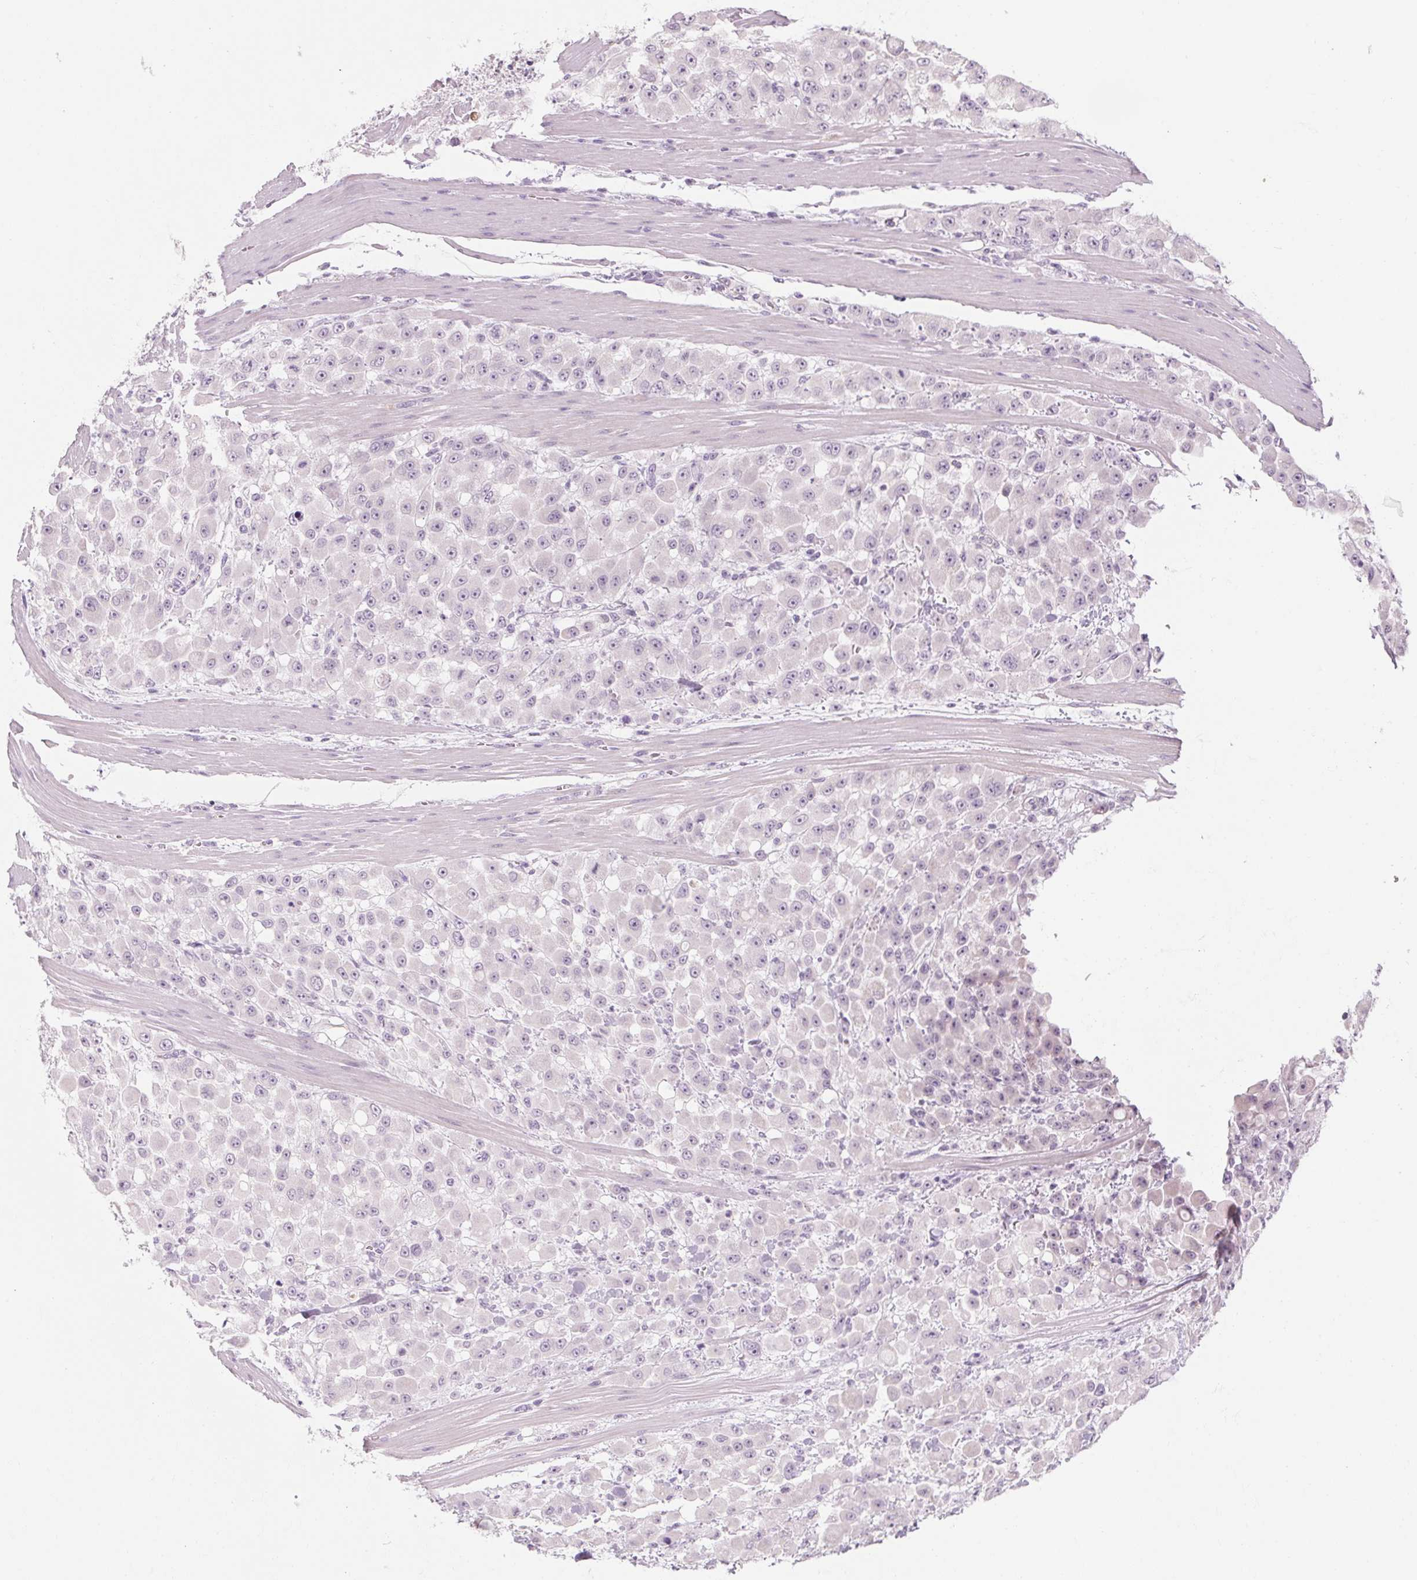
{"staining": {"intensity": "negative", "quantity": "none", "location": "none"}, "tissue": "stomach cancer", "cell_type": "Tumor cells", "image_type": "cancer", "snomed": [{"axis": "morphology", "description": "Adenocarcinoma, NOS"}, {"axis": "topography", "description": "Stomach"}], "caption": "Immunohistochemistry (IHC) photomicrograph of neoplastic tissue: human stomach adenocarcinoma stained with DAB demonstrates no significant protein positivity in tumor cells. (DAB IHC with hematoxylin counter stain).", "gene": "RPTN", "patient": {"sex": "female", "age": 76}}